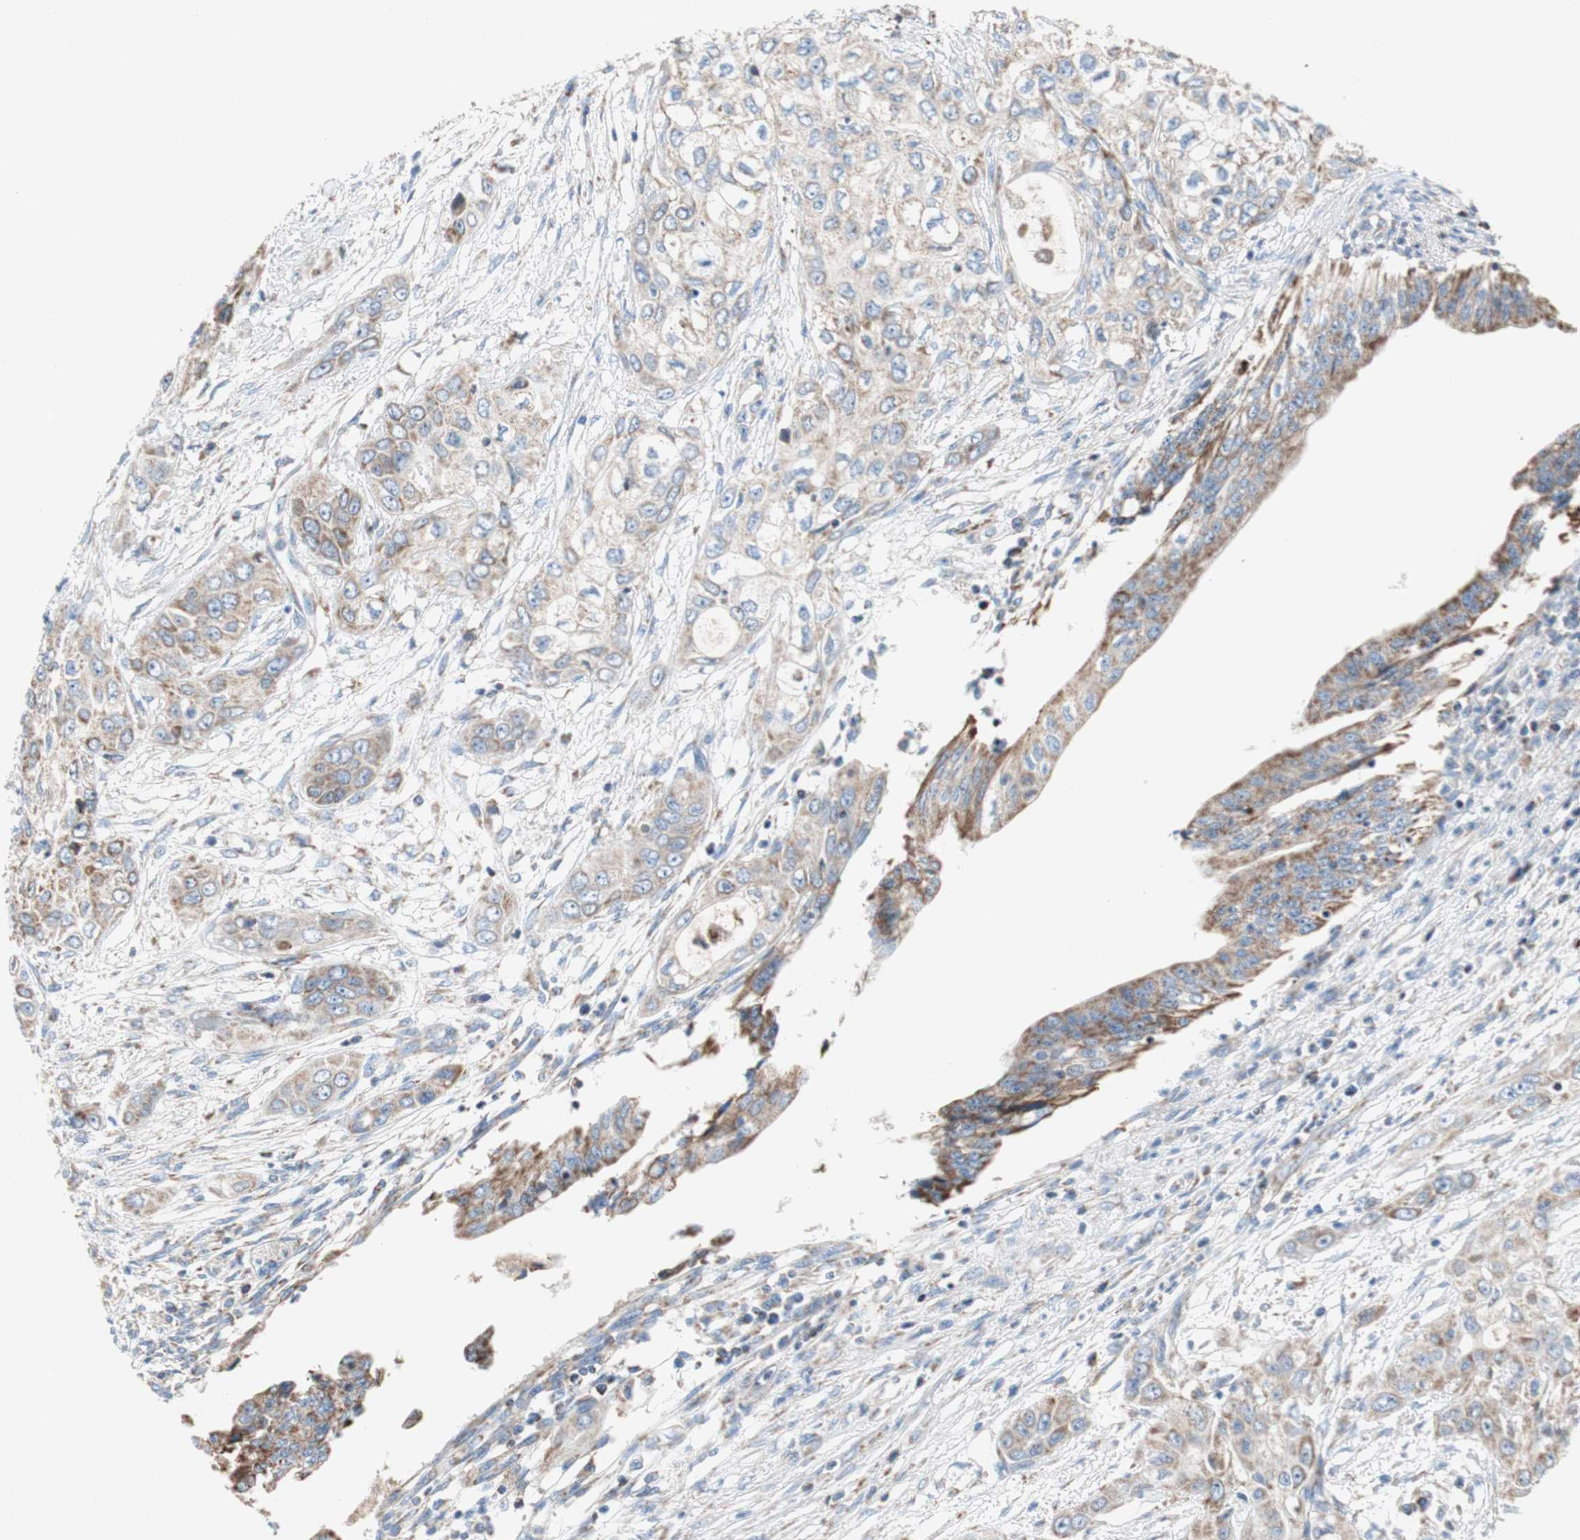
{"staining": {"intensity": "weak", "quantity": ">75%", "location": "cytoplasmic/membranous"}, "tissue": "pancreatic cancer", "cell_type": "Tumor cells", "image_type": "cancer", "snomed": [{"axis": "morphology", "description": "Adenocarcinoma, NOS"}, {"axis": "topography", "description": "Pancreas"}], "caption": "DAB immunohistochemical staining of pancreatic adenocarcinoma shows weak cytoplasmic/membranous protein positivity in about >75% of tumor cells. The staining was performed using DAB (3,3'-diaminobenzidine), with brown indicating positive protein expression. Nuclei are stained blue with hematoxylin.", "gene": "SDHB", "patient": {"sex": "female", "age": 70}}